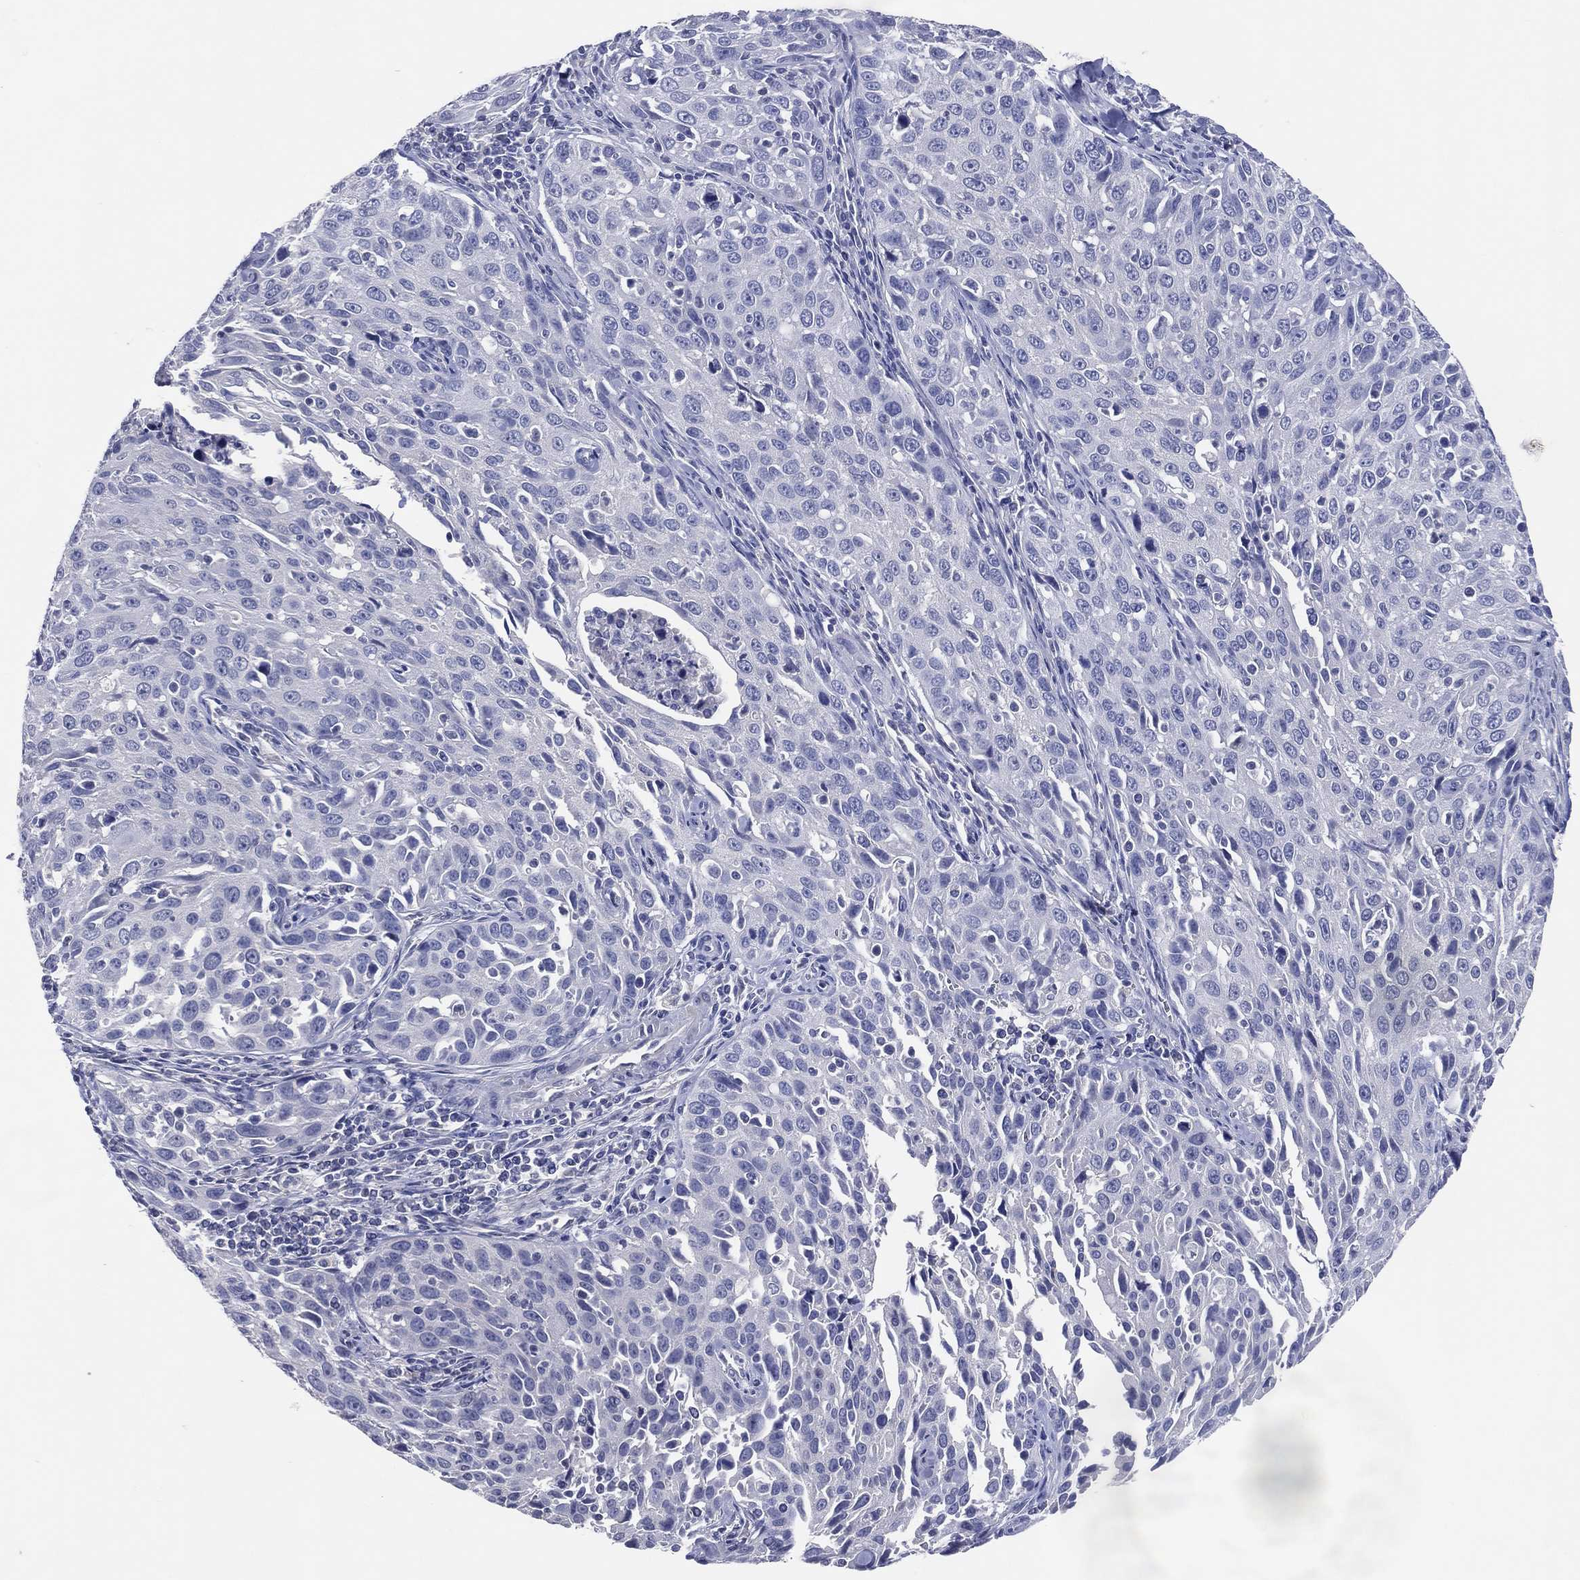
{"staining": {"intensity": "negative", "quantity": "none", "location": "none"}, "tissue": "cervical cancer", "cell_type": "Tumor cells", "image_type": "cancer", "snomed": [{"axis": "morphology", "description": "Squamous cell carcinoma, NOS"}, {"axis": "topography", "description": "Cervix"}], "caption": "Cervical squamous cell carcinoma was stained to show a protein in brown. There is no significant positivity in tumor cells.", "gene": "DNAH6", "patient": {"sex": "female", "age": 26}}